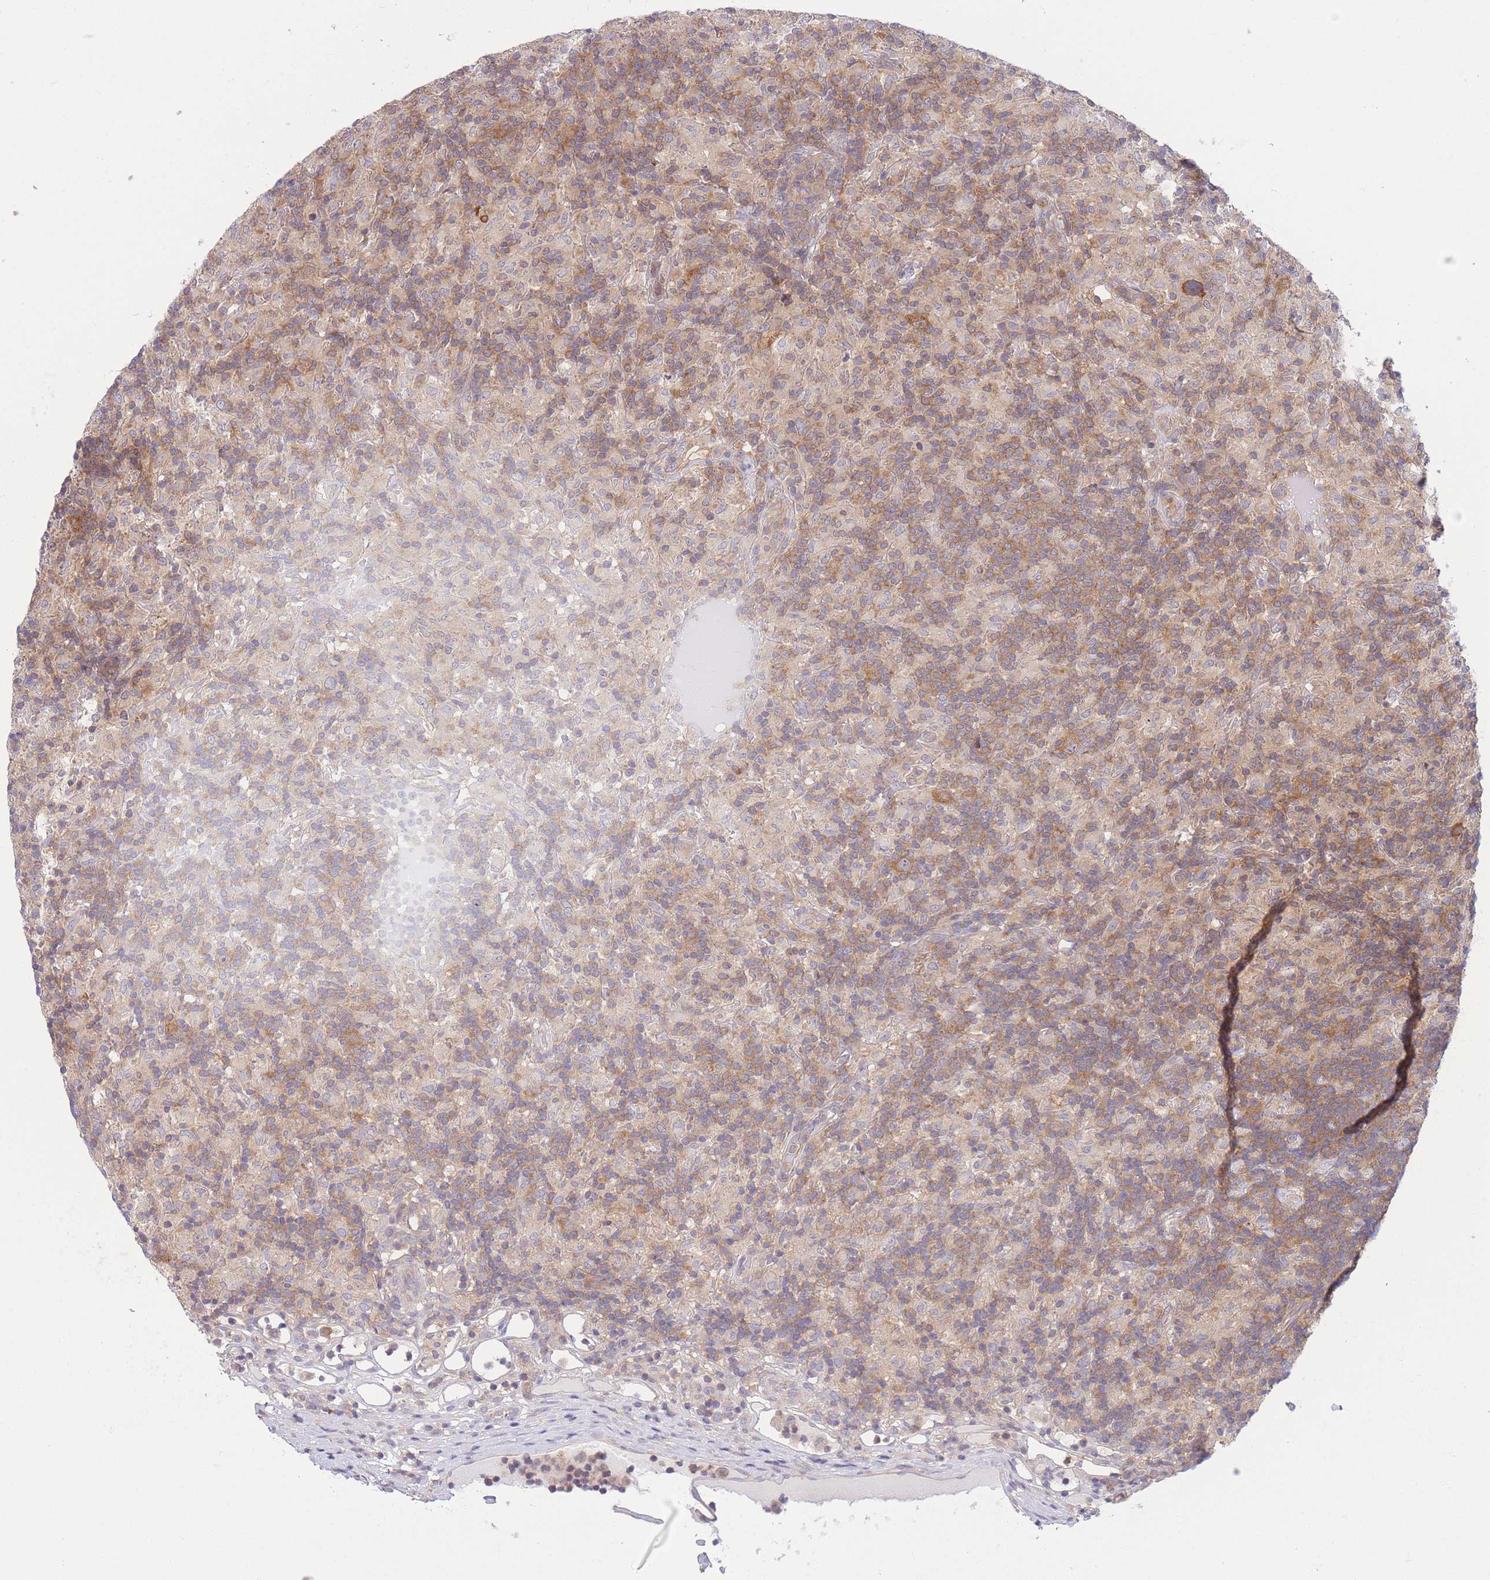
{"staining": {"intensity": "moderate", "quantity": "25%-75%", "location": "cytoplasmic/membranous"}, "tissue": "lymphoma", "cell_type": "Tumor cells", "image_type": "cancer", "snomed": [{"axis": "morphology", "description": "Hodgkin's disease, NOS"}, {"axis": "topography", "description": "Lymph node"}], "caption": "Protein analysis of Hodgkin's disease tissue displays moderate cytoplasmic/membranous expression in about 25%-75% of tumor cells.", "gene": "PFDN6", "patient": {"sex": "male", "age": 70}}